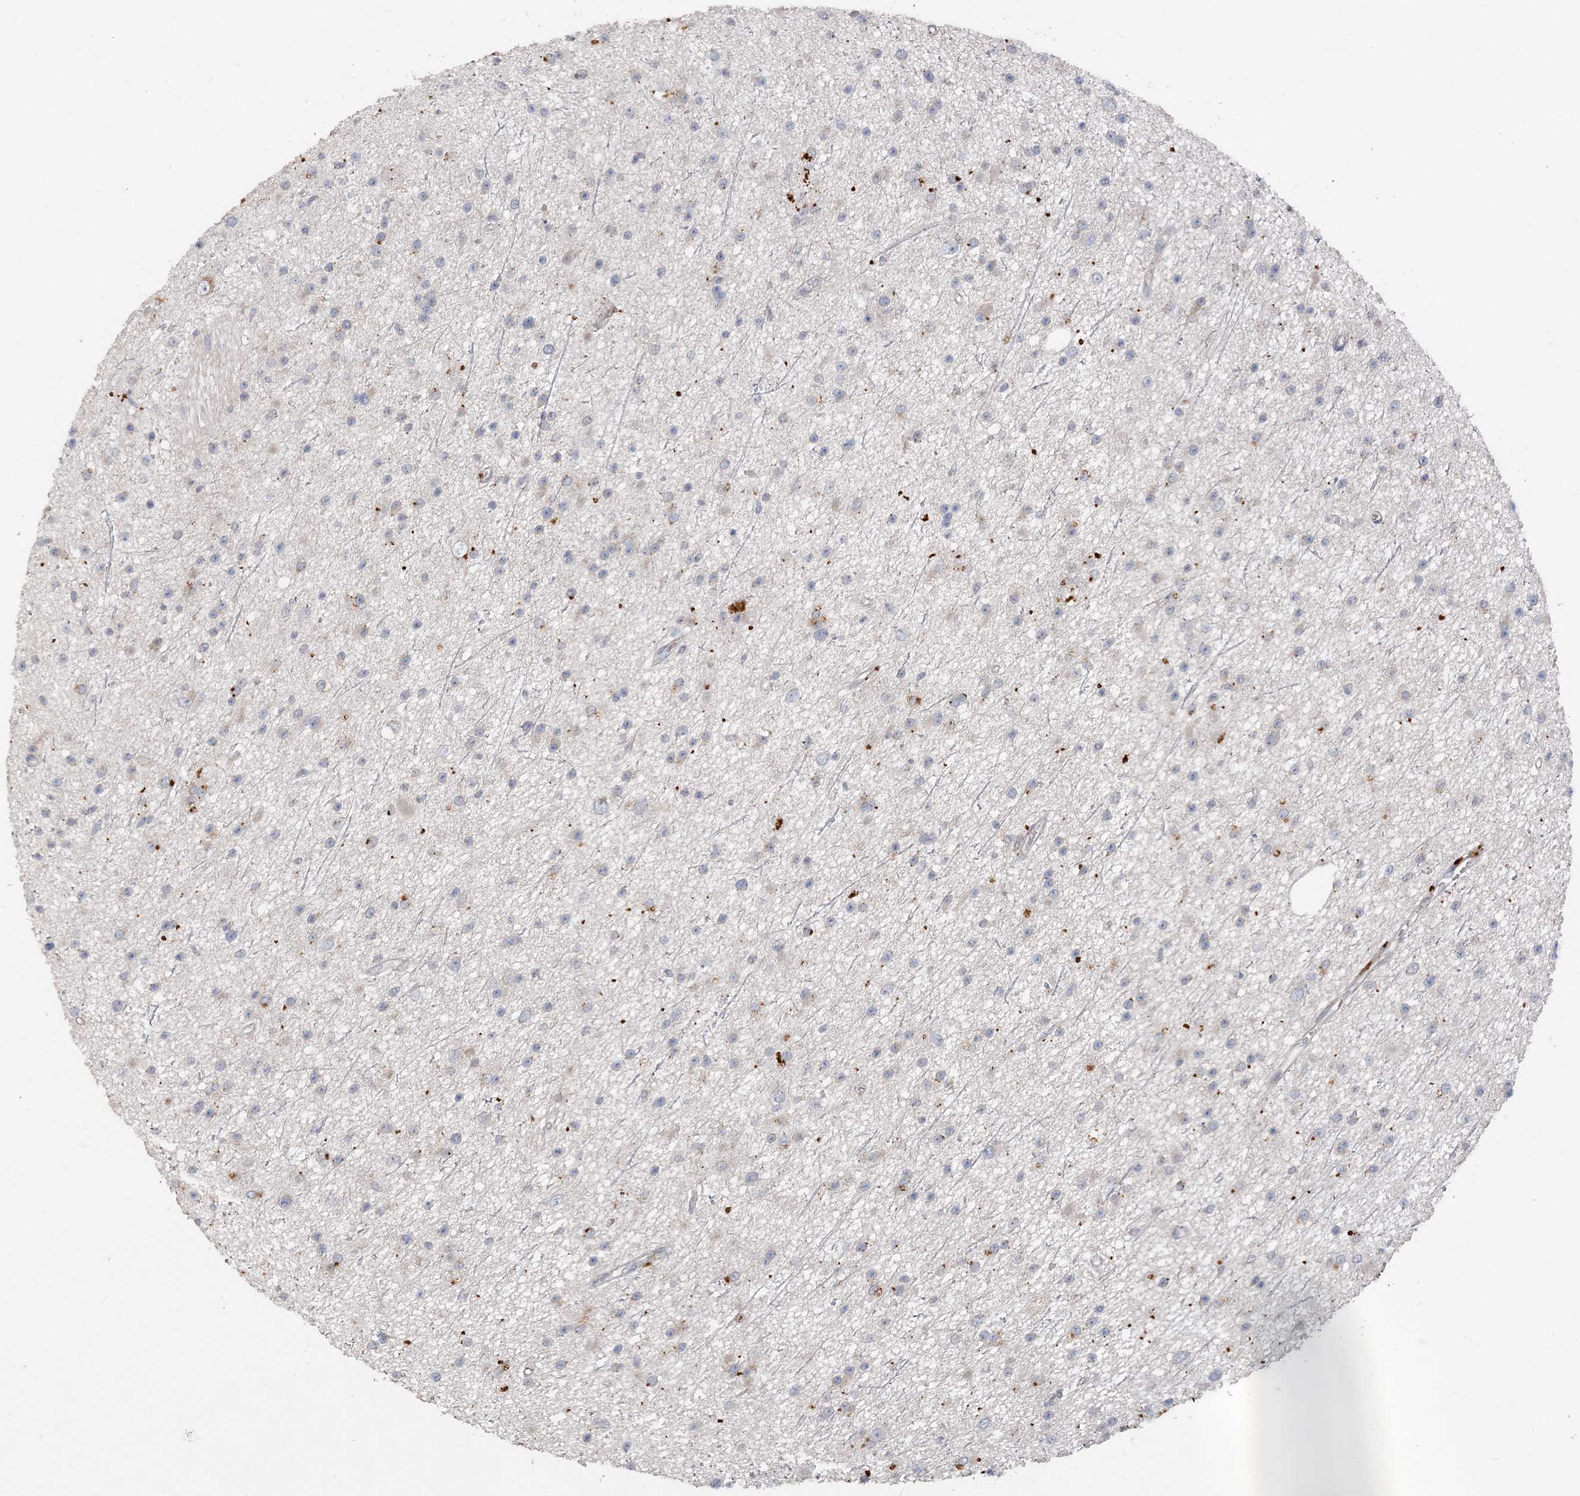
{"staining": {"intensity": "negative", "quantity": "none", "location": "none"}, "tissue": "glioma", "cell_type": "Tumor cells", "image_type": "cancer", "snomed": [{"axis": "morphology", "description": "Glioma, malignant, Low grade"}, {"axis": "topography", "description": "Cerebral cortex"}], "caption": "This photomicrograph is of malignant glioma (low-grade) stained with IHC to label a protein in brown with the nuclei are counter-stained blue. There is no positivity in tumor cells.", "gene": "LTN1", "patient": {"sex": "female", "age": 39}}